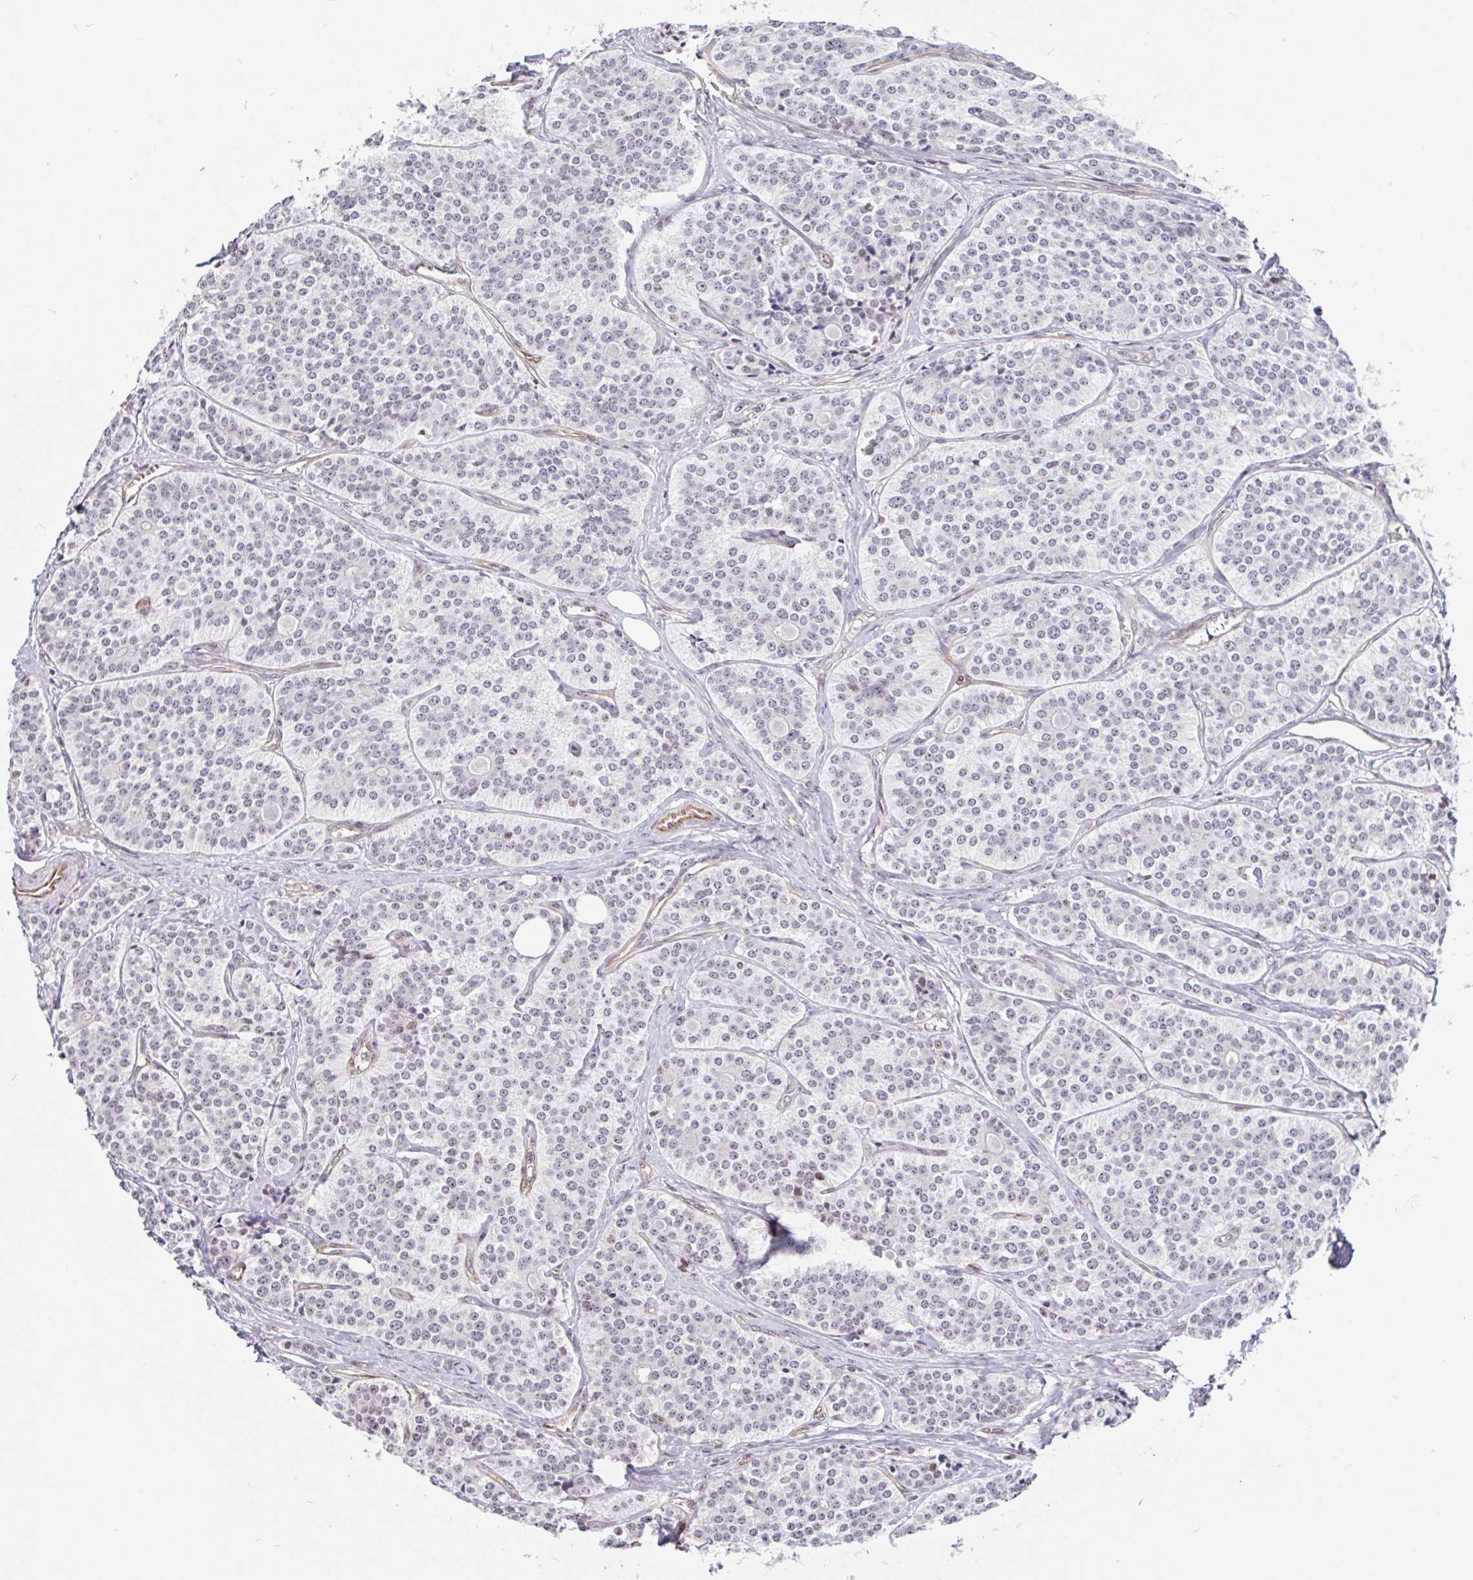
{"staining": {"intensity": "weak", "quantity": "<25%", "location": "nuclear"}, "tissue": "carcinoid", "cell_type": "Tumor cells", "image_type": "cancer", "snomed": [{"axis": "morphology", "description": "Carcinoid, malignant, NOS"}, {"axis": "topography", "description": "Small intestine"}], "caption": "High magnification brightfield microscopy of carcinoid stained with DAB (brown) and counterstained with hematoxylin (blue): tumor cells show no significant positivity. (Immunohistochemistry, brightfield microscopy, high magnification).", "gene": "ZNF689", "patient": {"sex": "male", "age": 63}}